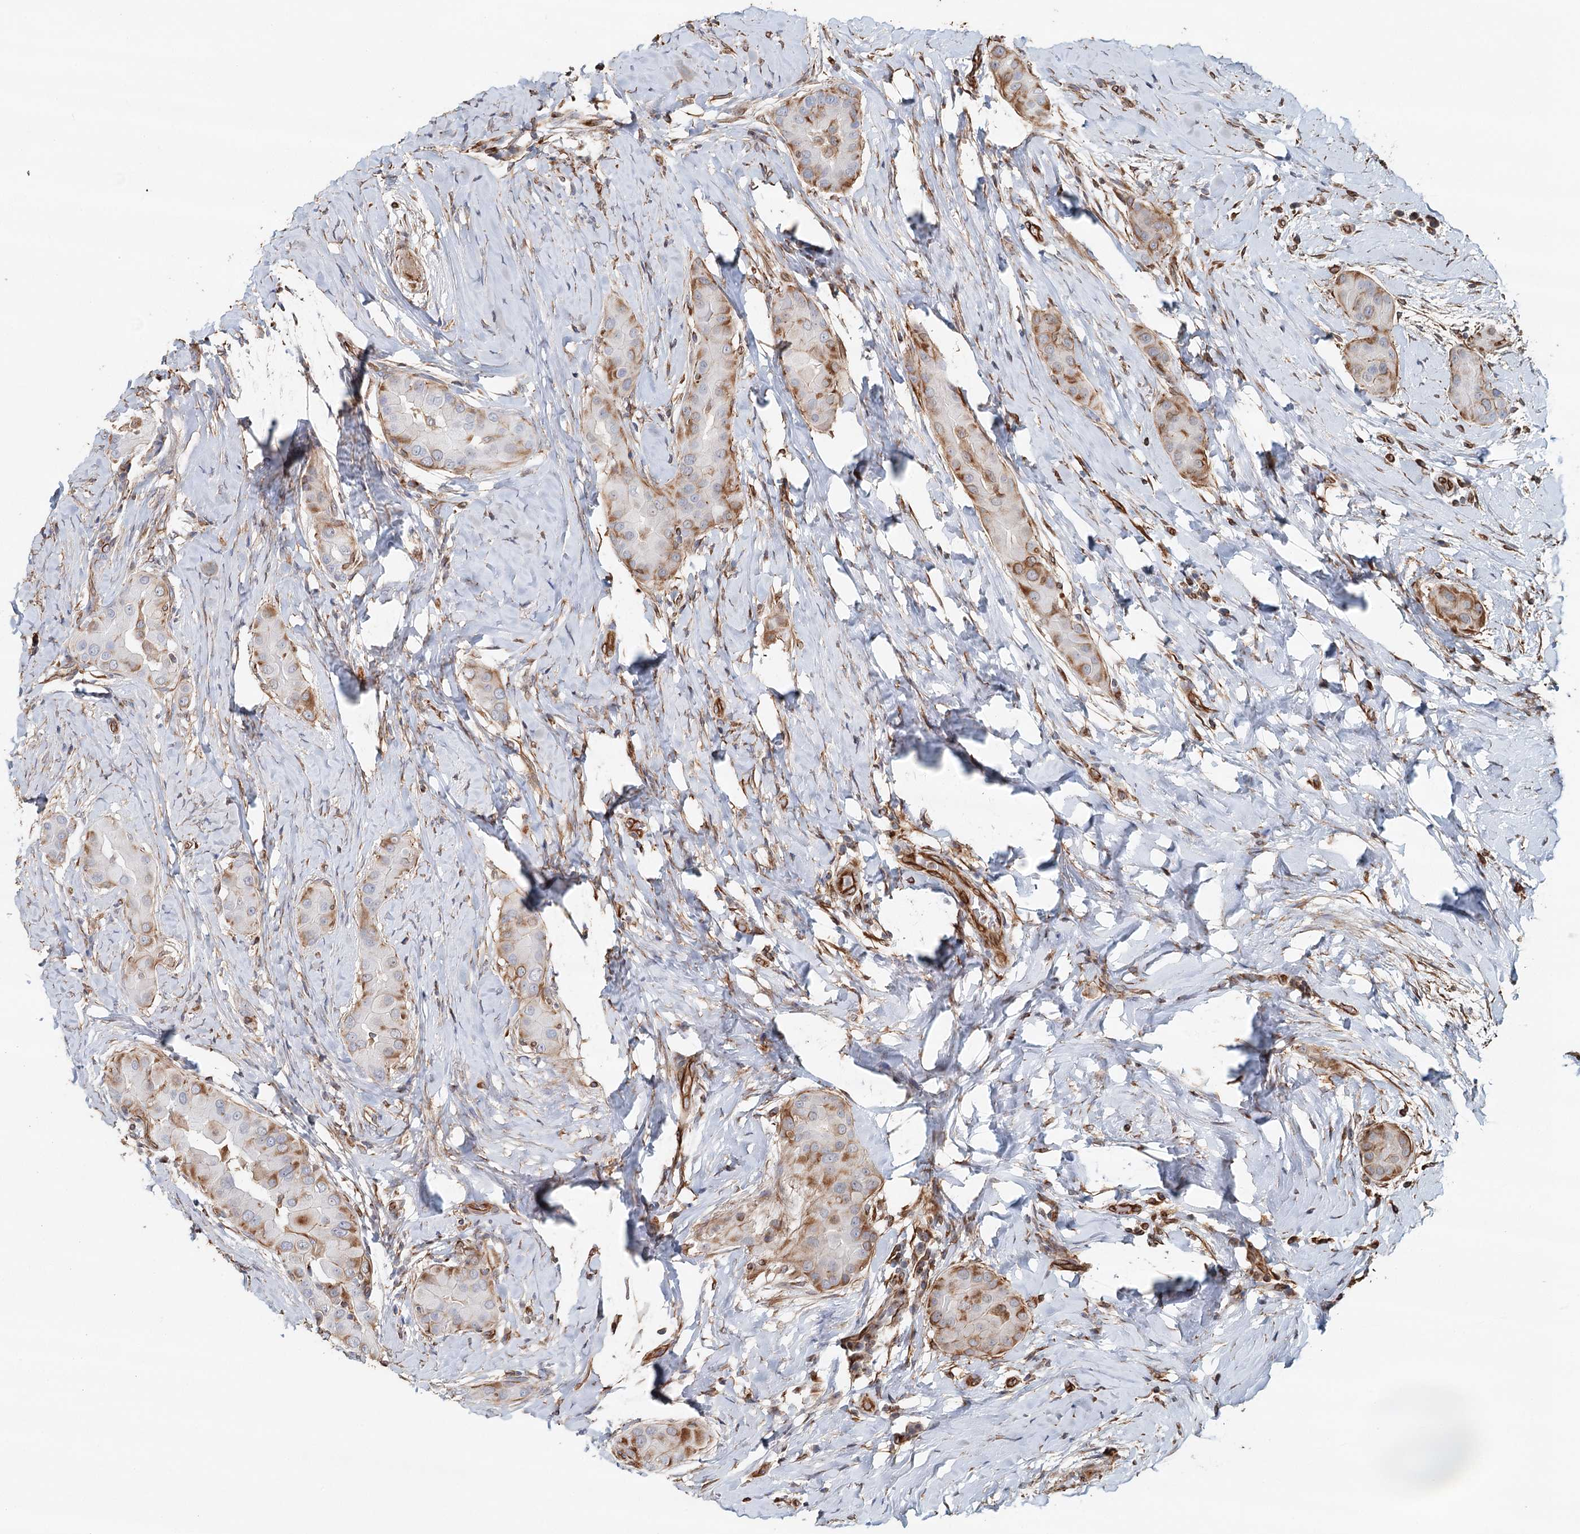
{"staining": {"intensity": "moderate", "quantity": "<25%", "location": "cytoplasmic/membranous"}, "tissue": "thyroid cancer", "cell_type": "Tumor cells", "image_type": "cancer", "snomed": [{"axis": "morphology", "description": "Papillary adenocarcinoma, NOS"}, {"axis": "topography", "description": "Thyroid gland"}], "caption": "About <25% of tumor cells in human thyroid papillary adenocarcinoma demonstrate moderate cytoplasmic/membranous protein positivity as visualized by brown immunohistochemical staining.", "gene": "SYNPO", "patient": {"sex": "male", "age": 33}}